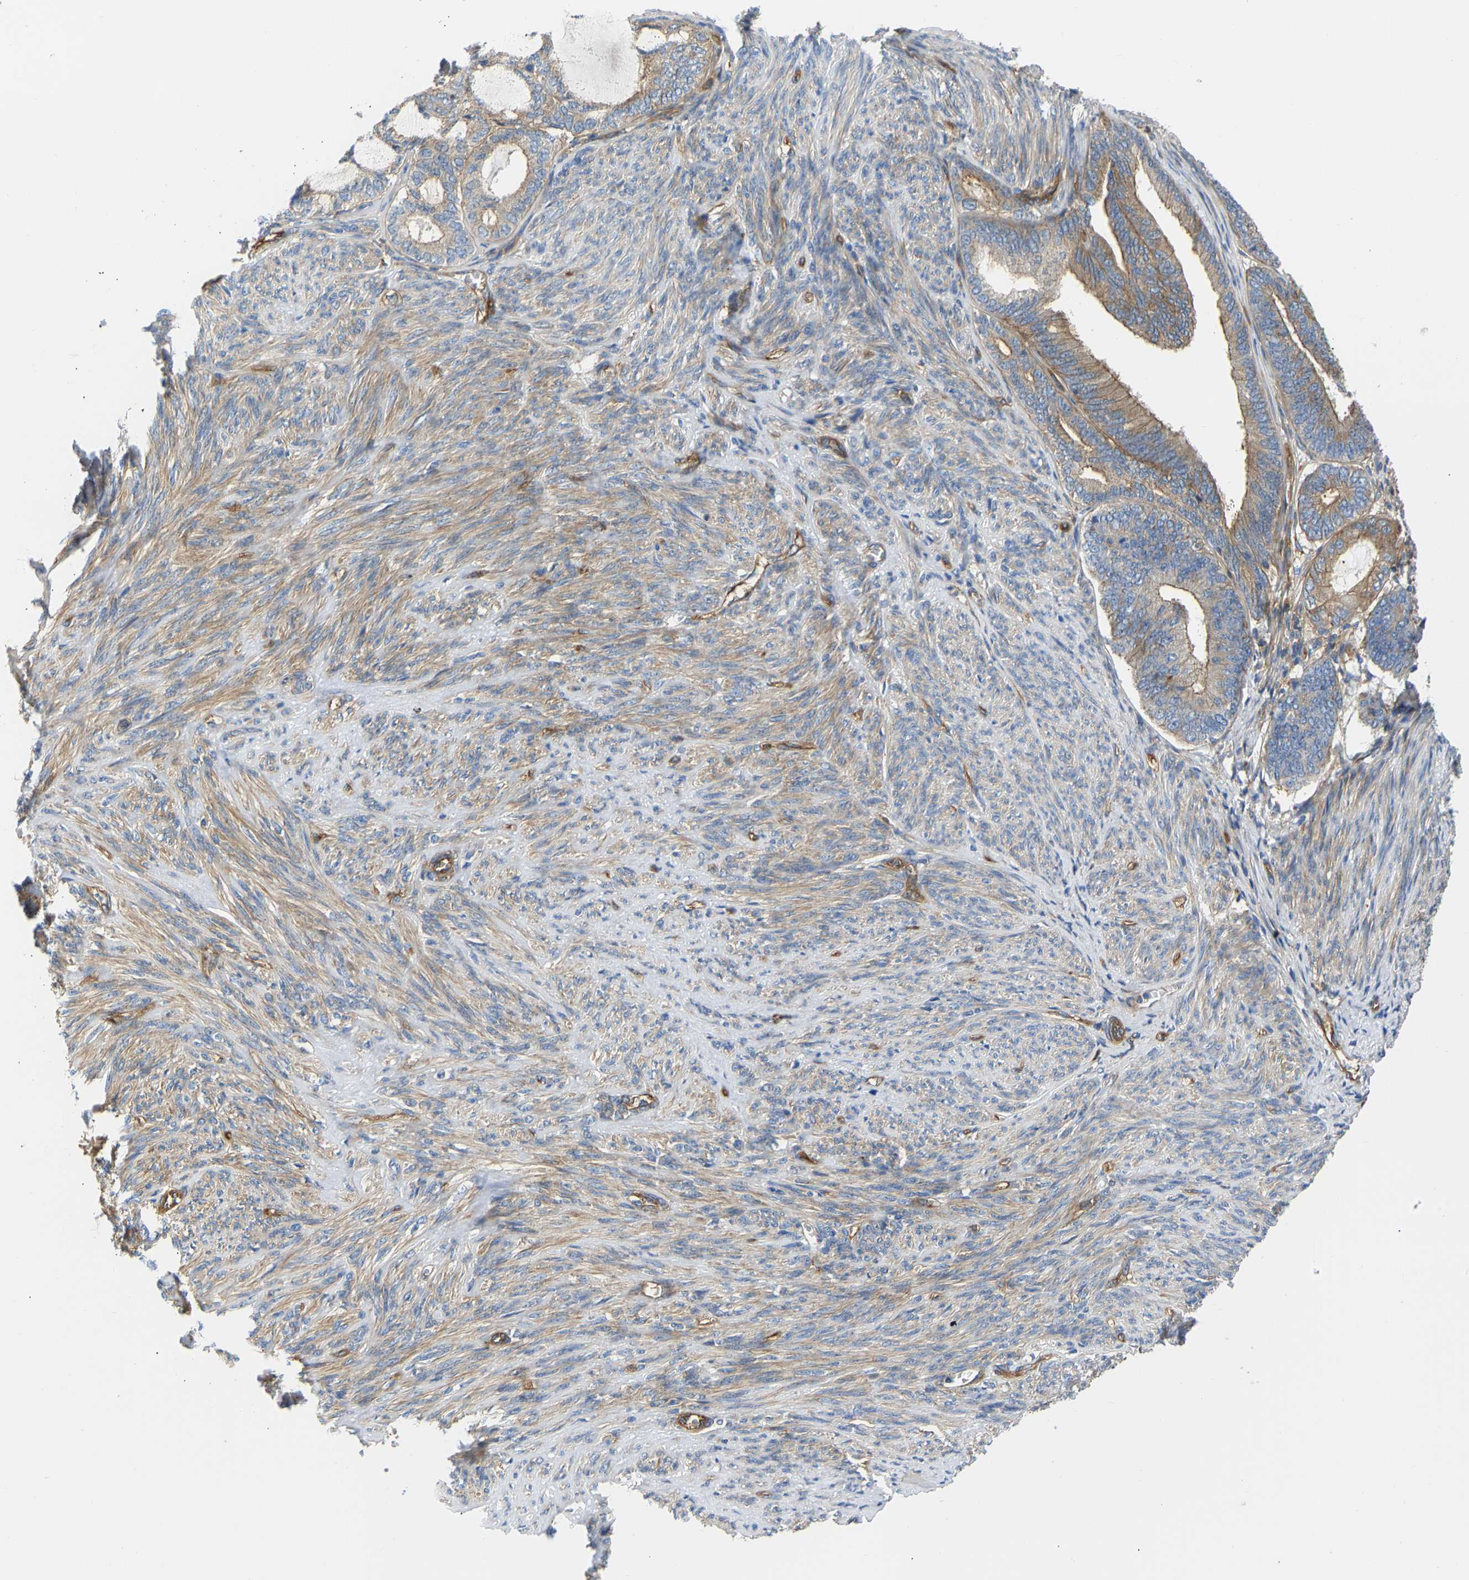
{"staining": {"intensity": "moderate", "quantity": ">75%", "location": "cytoplasmic/membranous"}, "tissue": "endometrial cancer", "cell_type": "Tumor cells", "image_type": "cancer", "snomed": [{"axis": "morphology", "description": "Adenocarcinoma, NOS"}, {"axis": "topography", "description": "Endometrium"}], "caption": "Protein expression analysis of human endometrial adenocarcinoma reveals moderate cytoplasmic/membranous positivity in about >75% of tumor cells.", "gene": "MYO1C", "patient": {"sex": "female", "age": 86}}